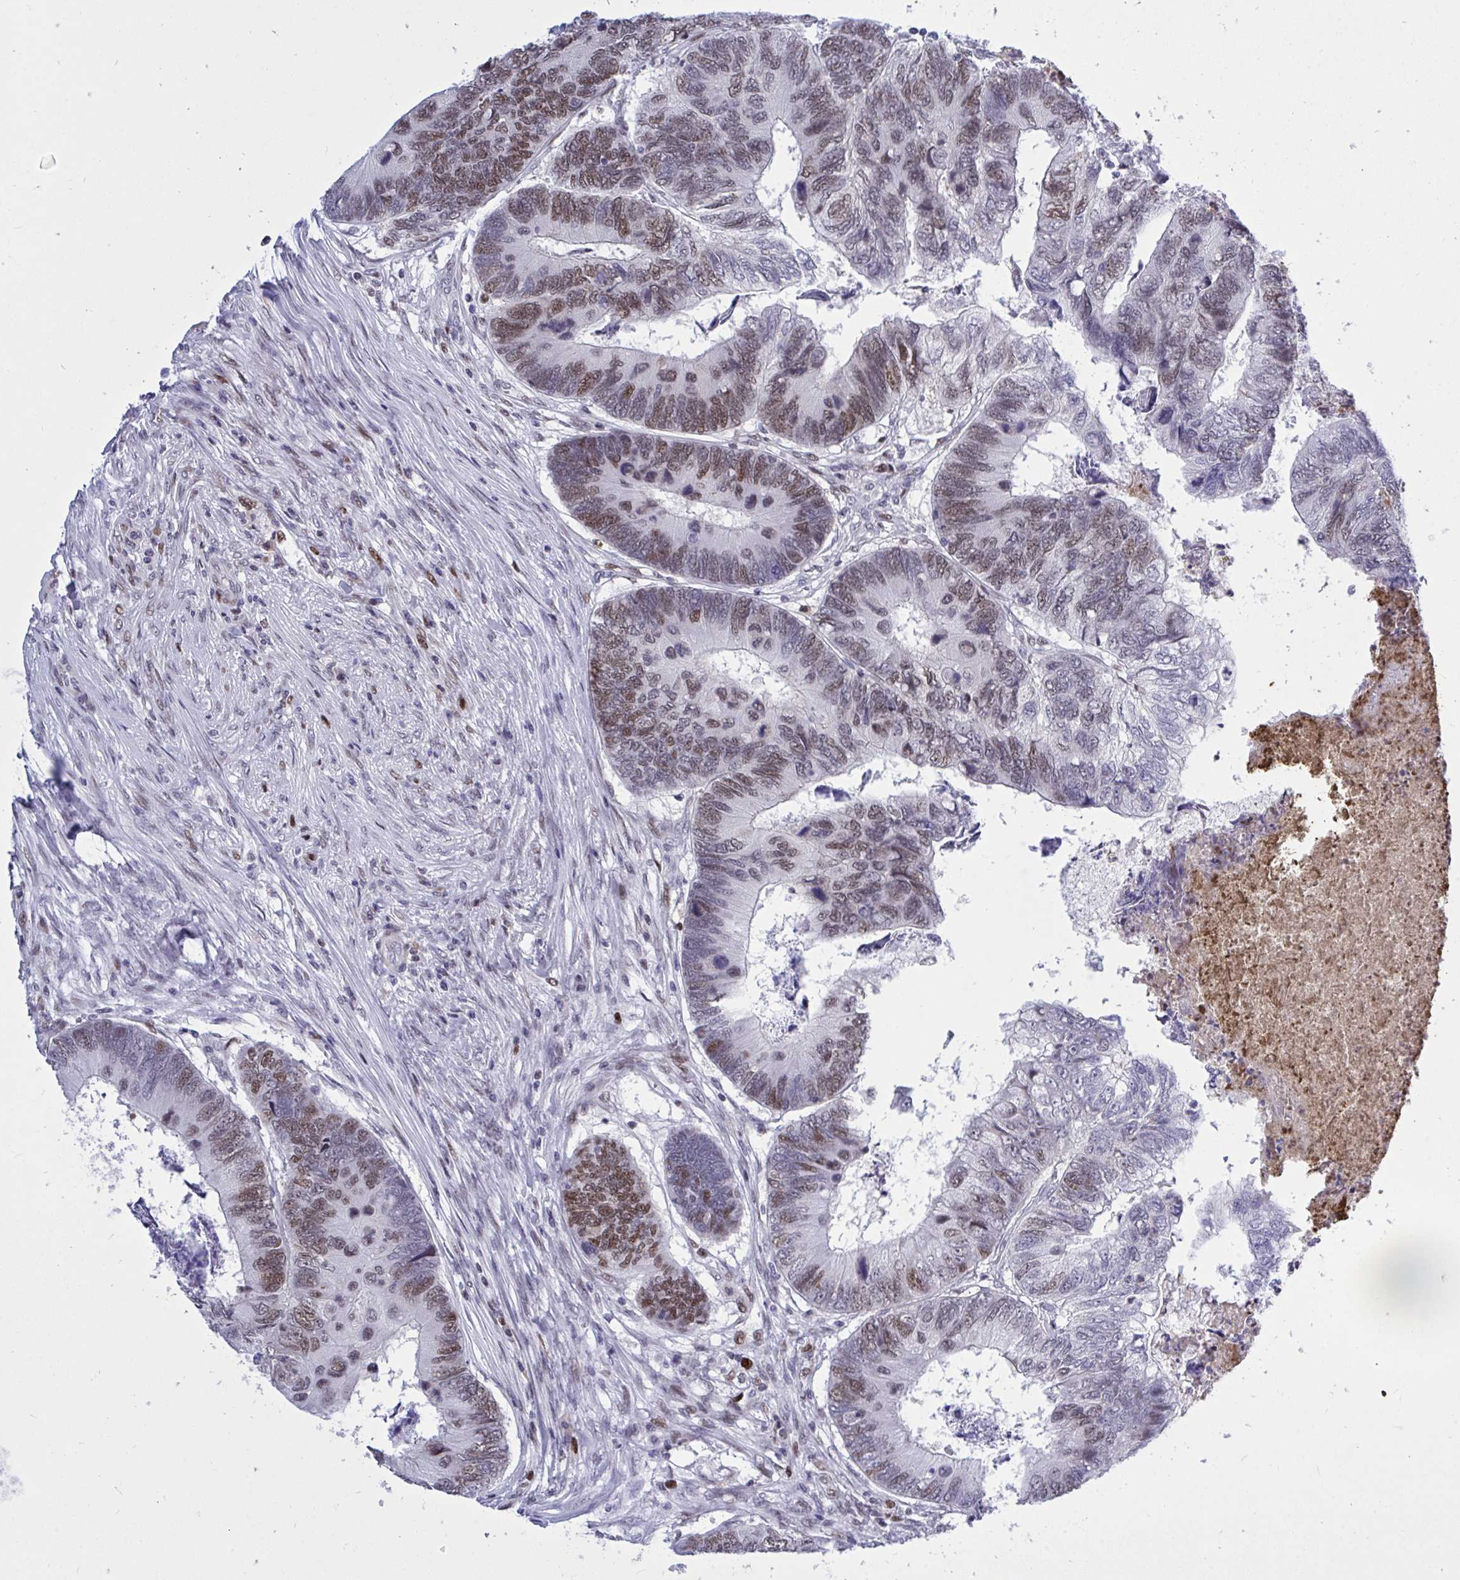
{"staining": {"intensity": "moderate", "quantity": "25%-75%", "location": "nuclear"}, "tissue": "colorectal cancer", "cell_type": "Tumor cells", "image_type": "cancer", "snomed": [{"axis": "morphology", "description": "Adenocarcinoma, NOS"}, {"axis": "topography", "description": "Colon"}], "caption": "Immunohistochemistry (IHC) (DAB) staining of colorectal cancer (adenocarcinoma) displays moderate nuclear protein staining in approximately 25%-75% of tumor cells. The staining was performed using DAB (3,3'-diaminobenzidine), with brown indicating positive protein expression. Nuclei are stained blue with hematoxylin.", "gene": "C1QL2", "patient": {"sex": "female", "age": 67}}